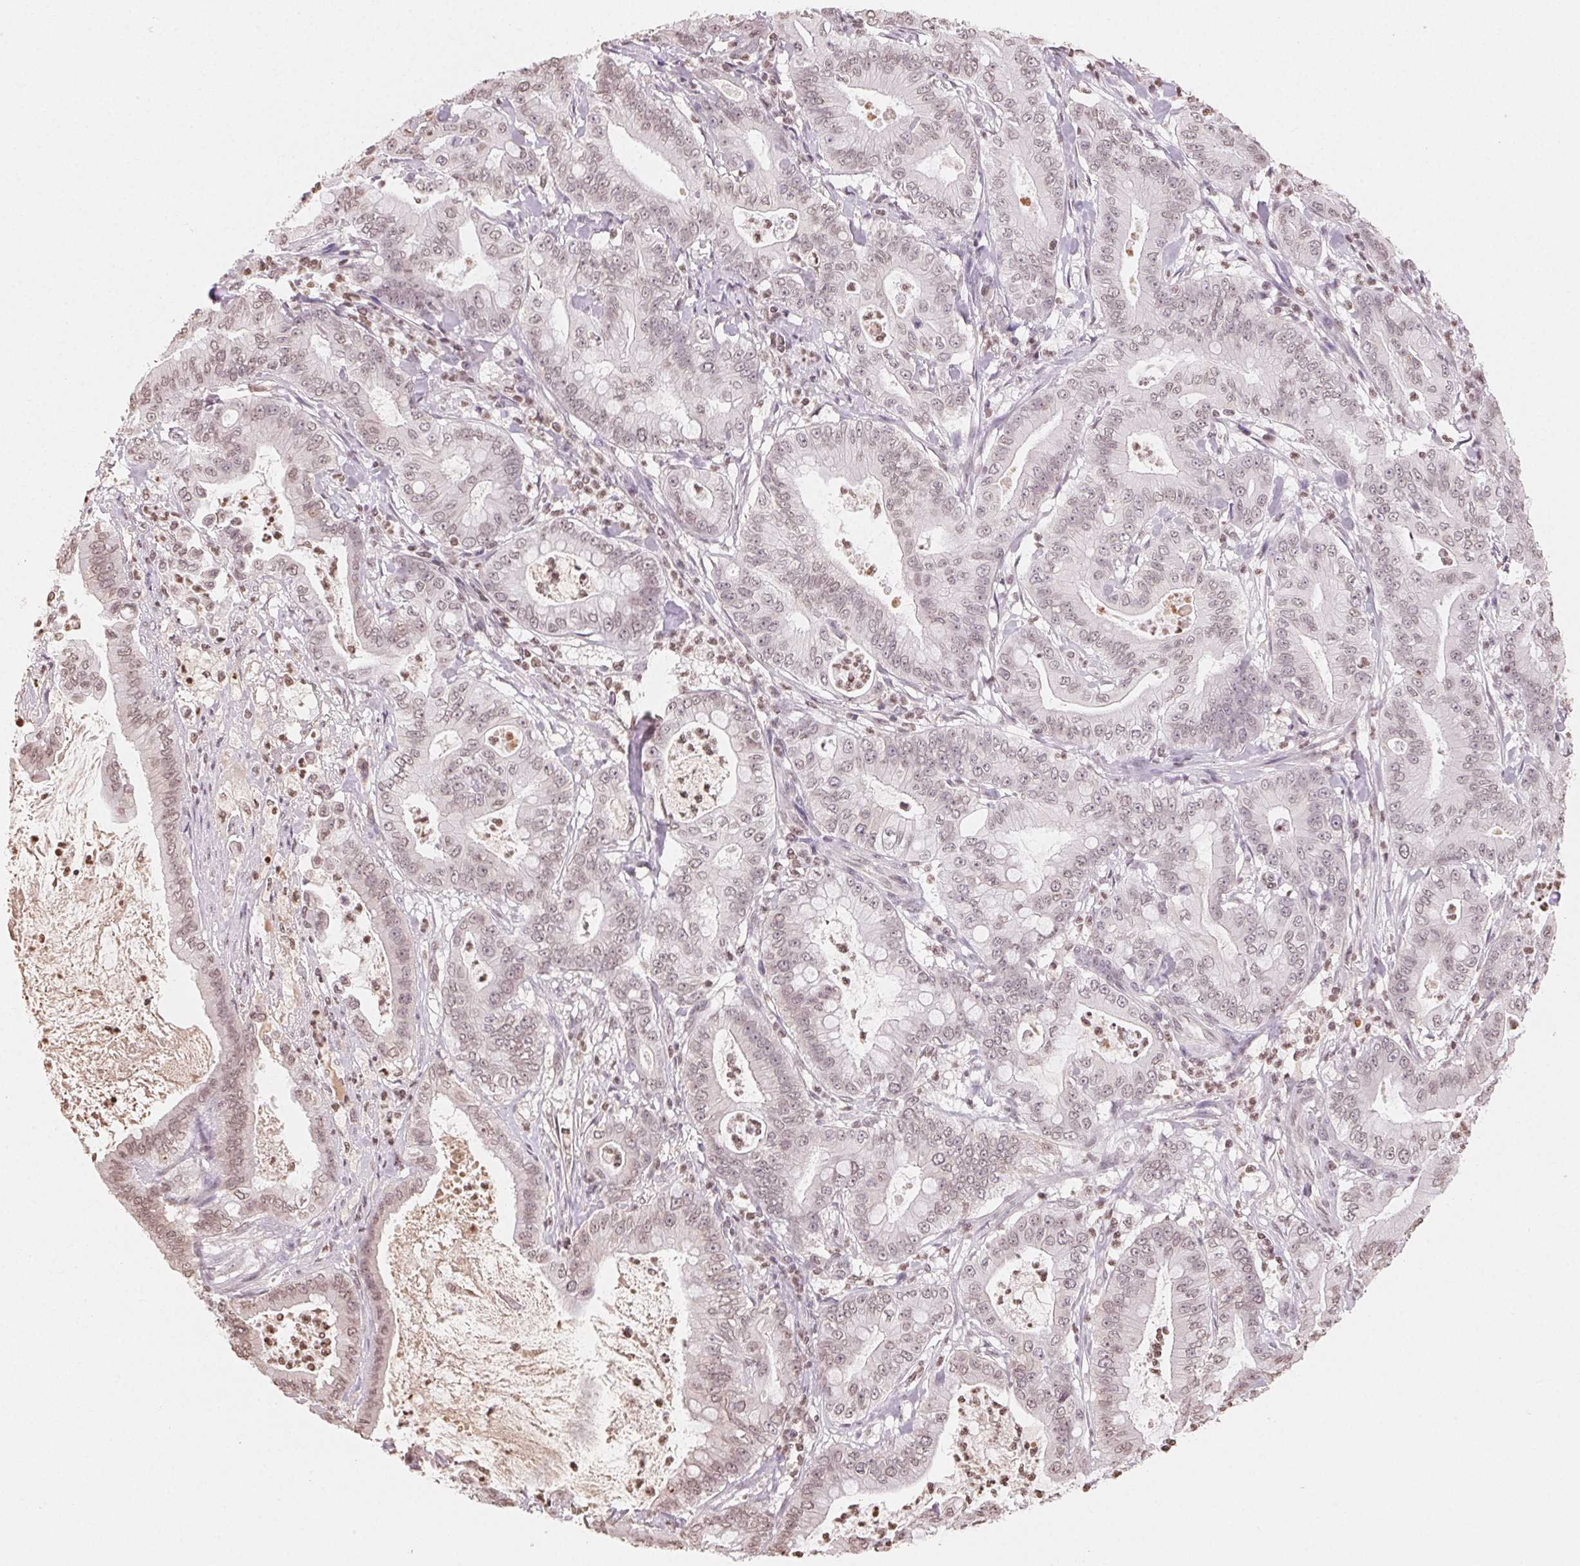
{"staining": {"intensity": "weak", "quantity": "25%-75%", "location": "nuclear"}, "tissue": "pancreatic cancer", "cell_type": "Tumor cells", "image_type": "cancer", "snomed": [{"axis": "morphology", "description": "Adenocarcinoma, NOS"}, {"axis": "topography", "description": "Pancreas"}], "caption": "Immunohistochemical staining of human adenocarcinoma (pancreatic) shows low levels of weak nuclear staining in approximately 25%-75% of tumor cells. The staining is performed using DAB (3,3'-diaminobenzidine) brown chromogen to label protein expression. The nuclei are counter-stained blue using hematoxylin.", "gene": "TBP", "patient": {"sex": "male", "age": 71}}